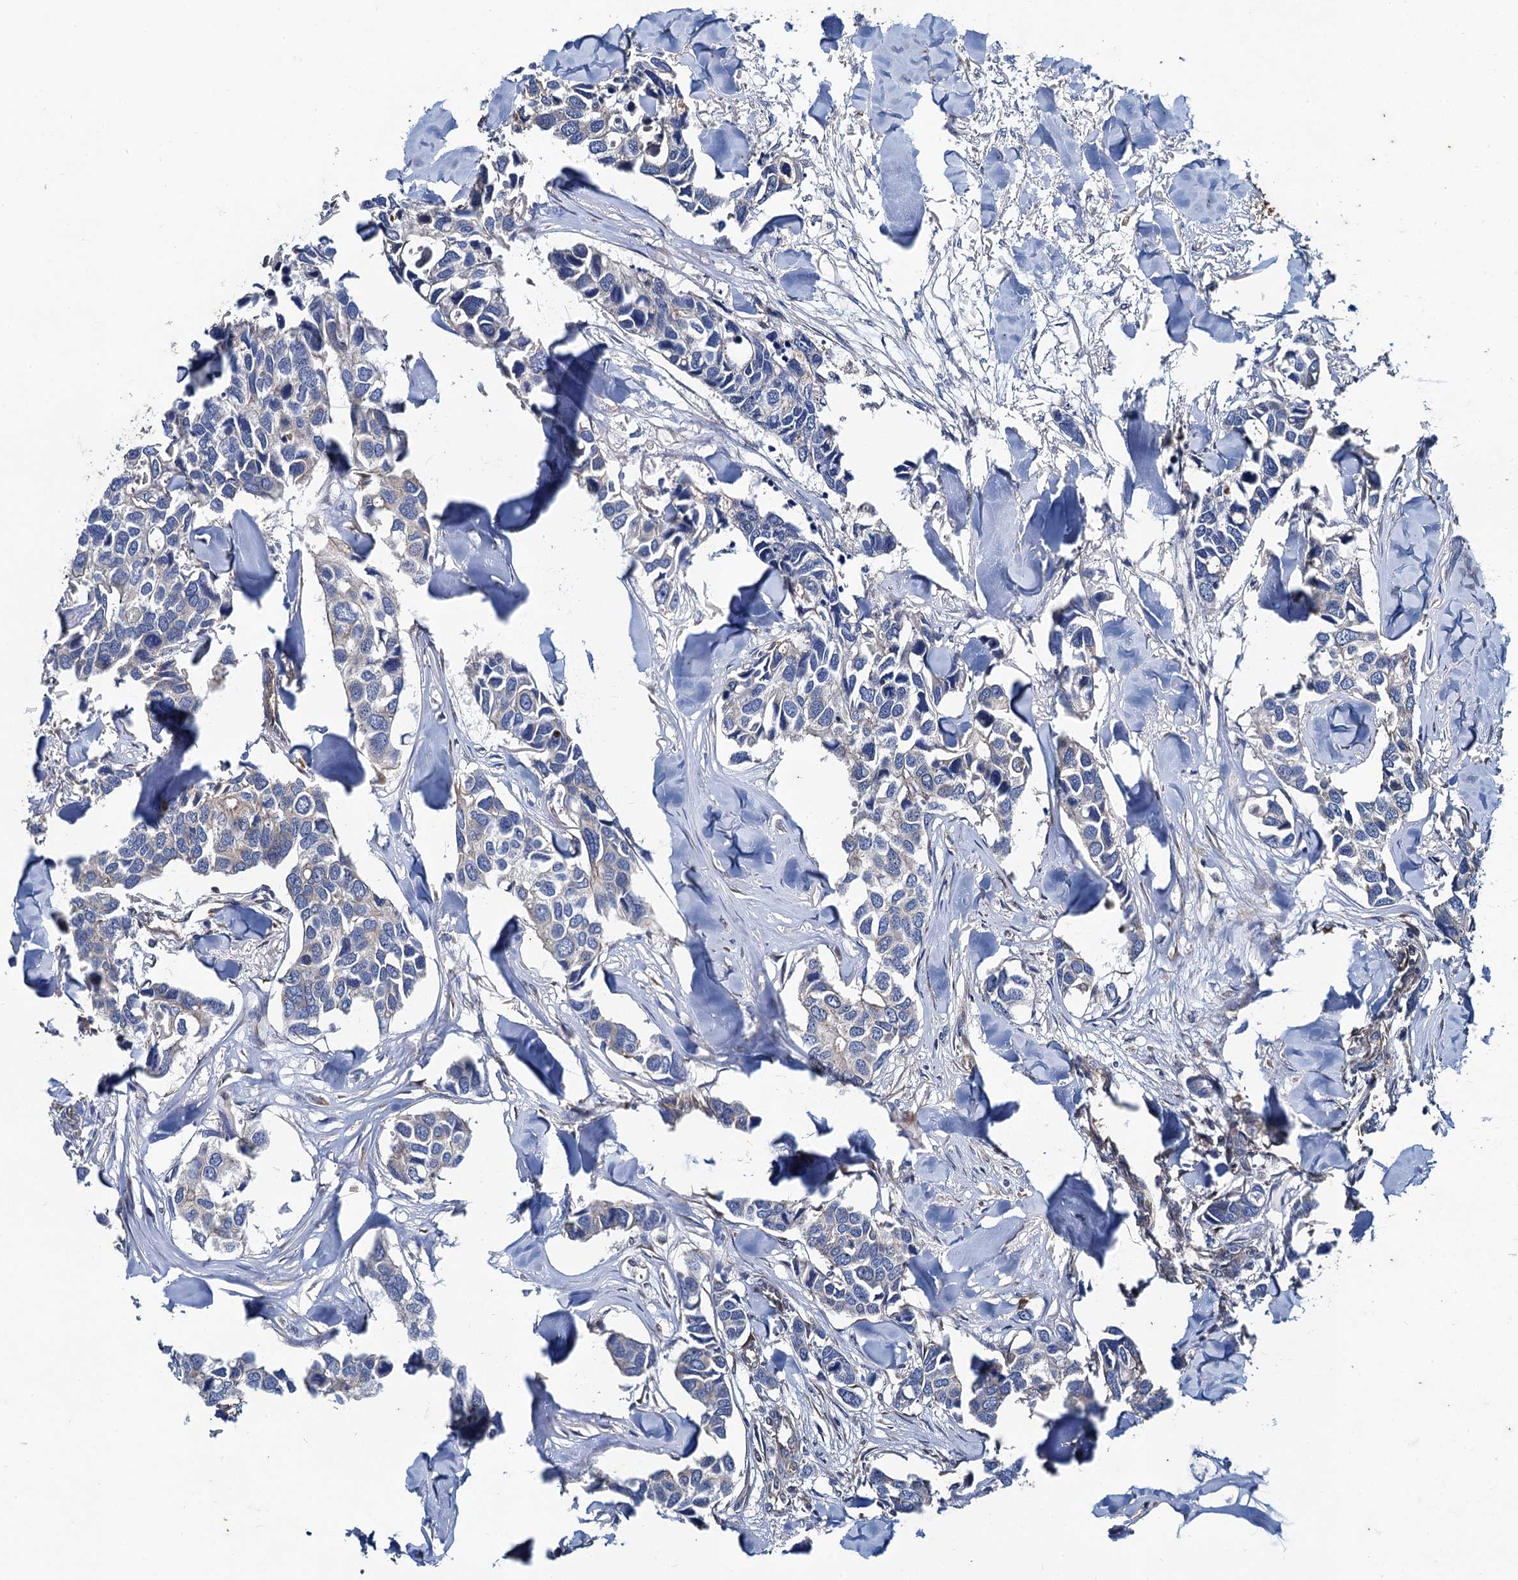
{"staining": {"intensity": "negative", "quantity": "none", "location": "none"}, "tissue": "breast cancer", "cell_type": "Tumor cells", "image_type": "cancer", "snomed": [{"axis": "morphology", "description": "Duct carcinoma"}, {"axis": "topography", "description": "Breast"}], "caption": "High power microscopy image of an IHC image of infiltrating ductal carcinoma (breast), revealing no significant positivity in tumor cells.", "gene": "NGRN", "patient": {"sex": "female", "age": 83}}